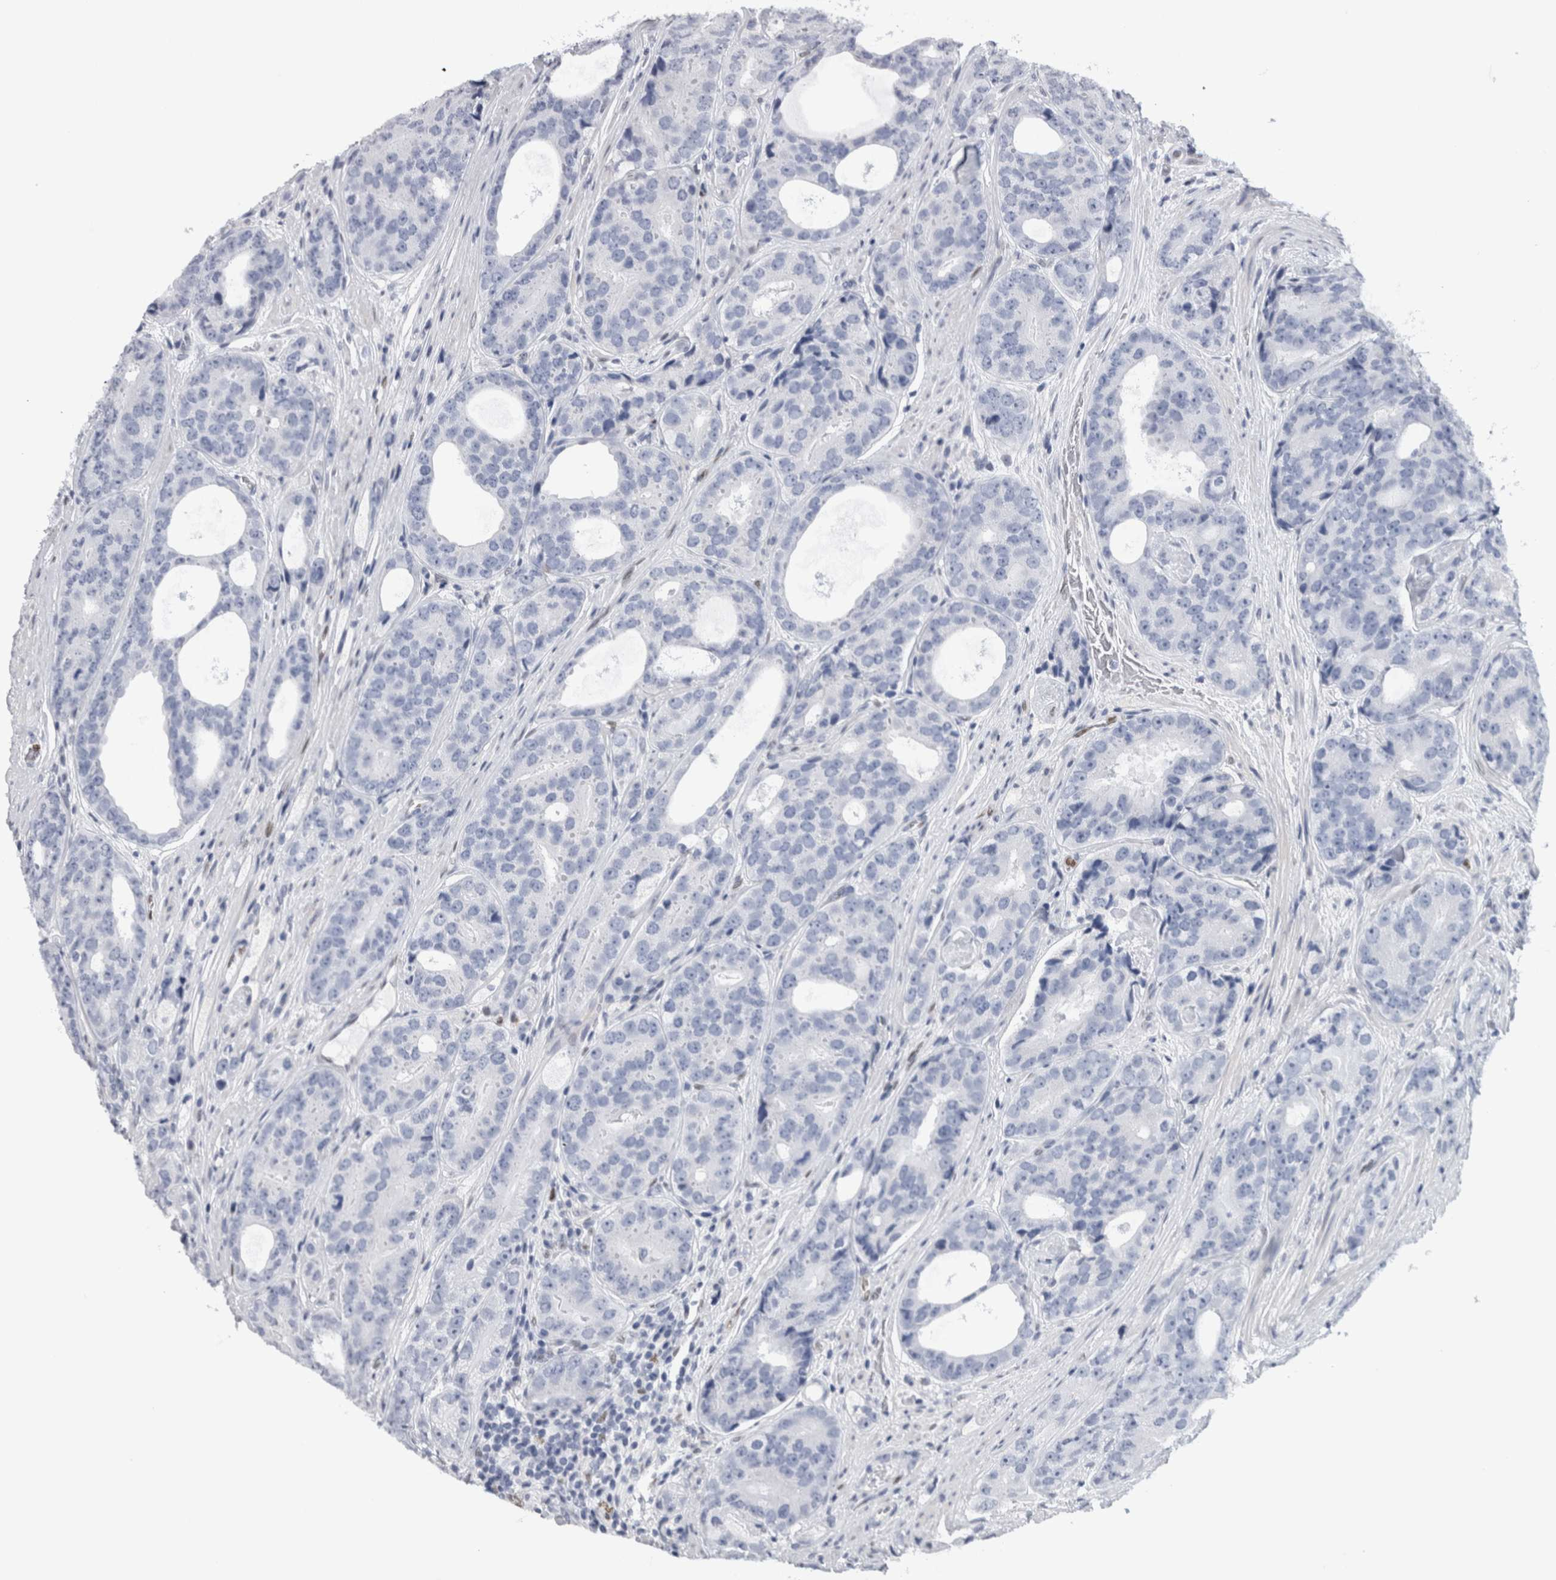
{"staining": {"intensity": "negative", "quantity": "none", "location": "none"}, "tissue": "prostate cancer", "cell_type": "Tumor cells", "image_type": "cancer", "snomed": [{"axis": "morphology", "description": "Adenocarcinoma, High grade"}, {"axis": "topography", "description": "Prostate"}], "caption": "Human prostate cancer (high-grade adenocarcinoma) stained for a protein using IHC exhibits no staining in tumor cells.", "gene": "IL33", "patient": {"sex": "male", "age": 56}}